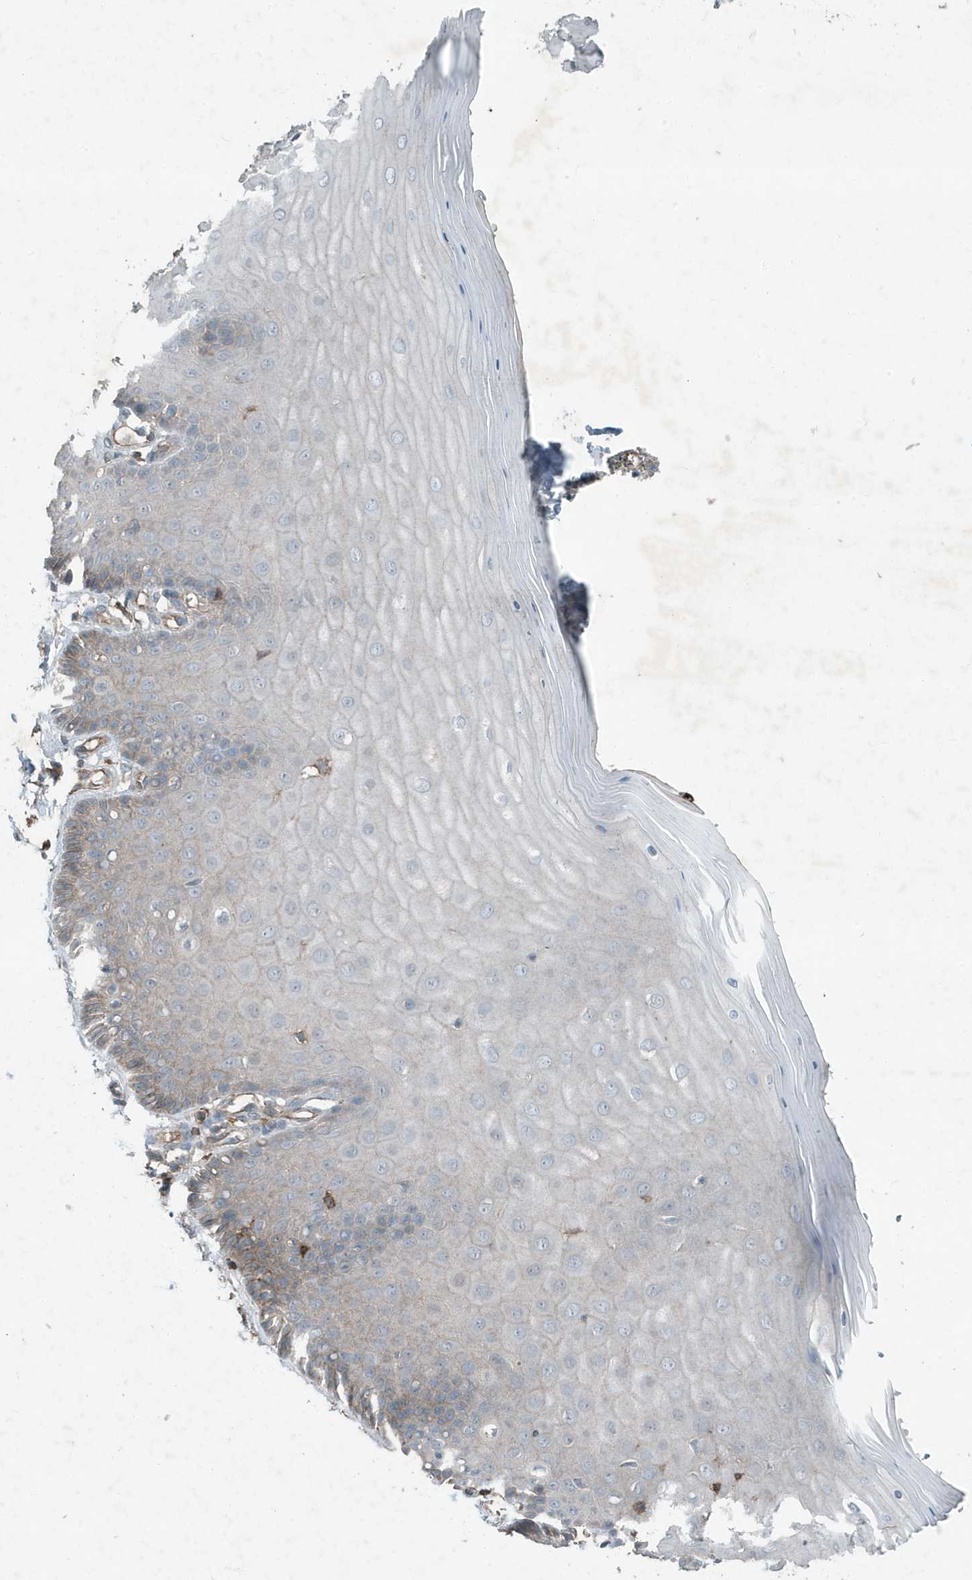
{"staining": {"intensity": "moderate", "quantity": "<25%", "location": "cytoplasmic/membranous"}, "tissue": "cervix", "cell_type": "Glandular cells", "image_type": "normal", "snomed": [{"axis": "morphology", "description": "Normal tissue, NOS"}, {"axis": "topography", "description": "Cervix"}], "caption": "Immunohistochemistry image of benign cervix: human cervix stained using immunohistochemistry shows low levels of moderate protein expression localized specifically in the cytoplasmic/membranous of glandular cells, appearing as a cytoplasmic/membranous brown color.", "gene": "DAPP1", "patient": {"sex": "female", "age": 55}}